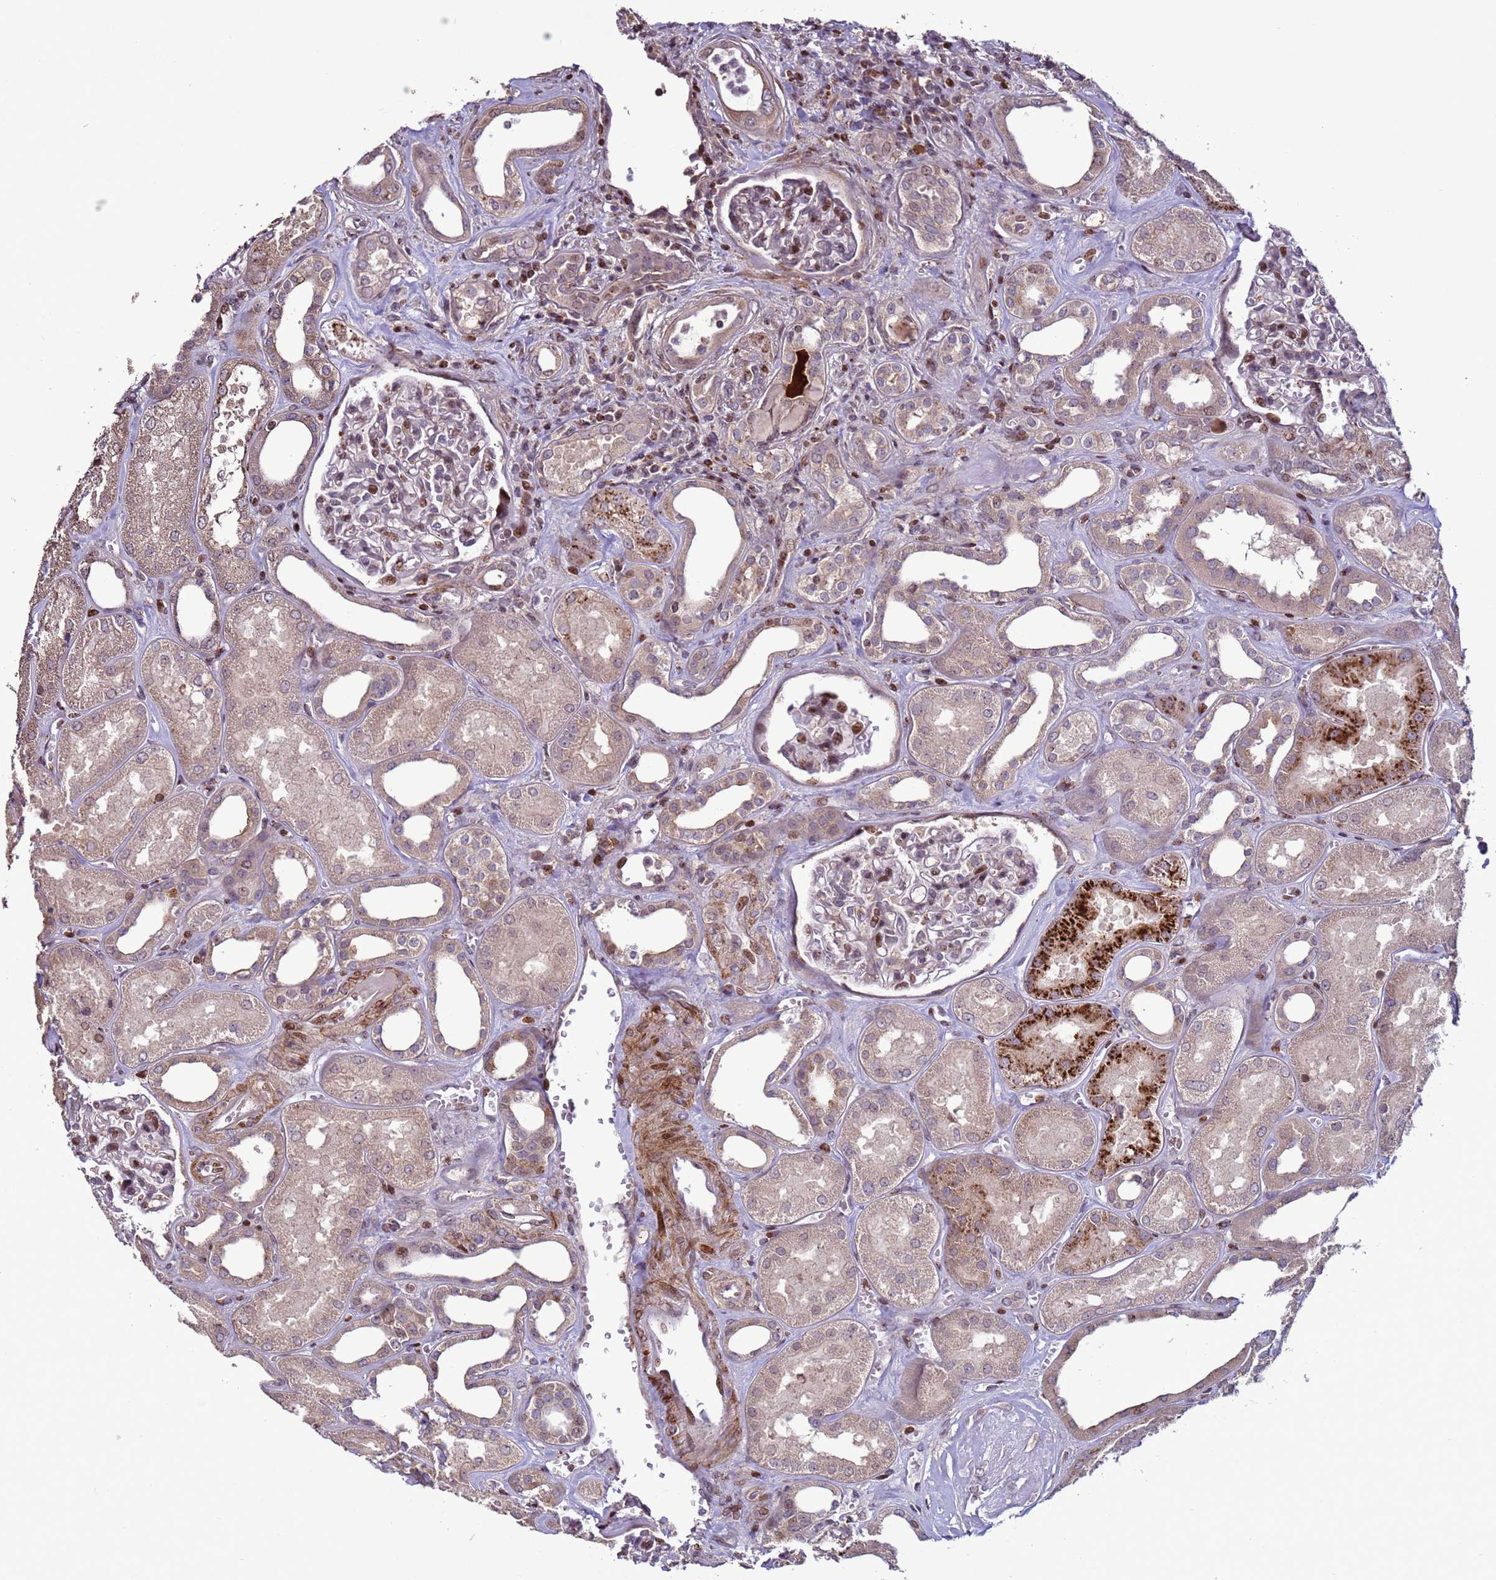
{"staining": {"intensity": "moderate", "quantity": "25%-75%", "location": "nuclear"}, "tissue": "kidney", "cell_type": "Cells in glomeruli", "image_type": "normal", "snomed": [{"axis": "morphology", "description": "Normal tissue, NOS"}, {"axis": "morphology", "description": "Adenocarcinoma, NOS"}, {"axis": "topography", "description": "Kidney"}], "caption": "Kidney stained with a brown dye shows moderate nuclear positive positivity in about 25%-75% of cells in glomeruli.", "gene": "HGH1", "patient": {"sex": "female", "age": 68}}